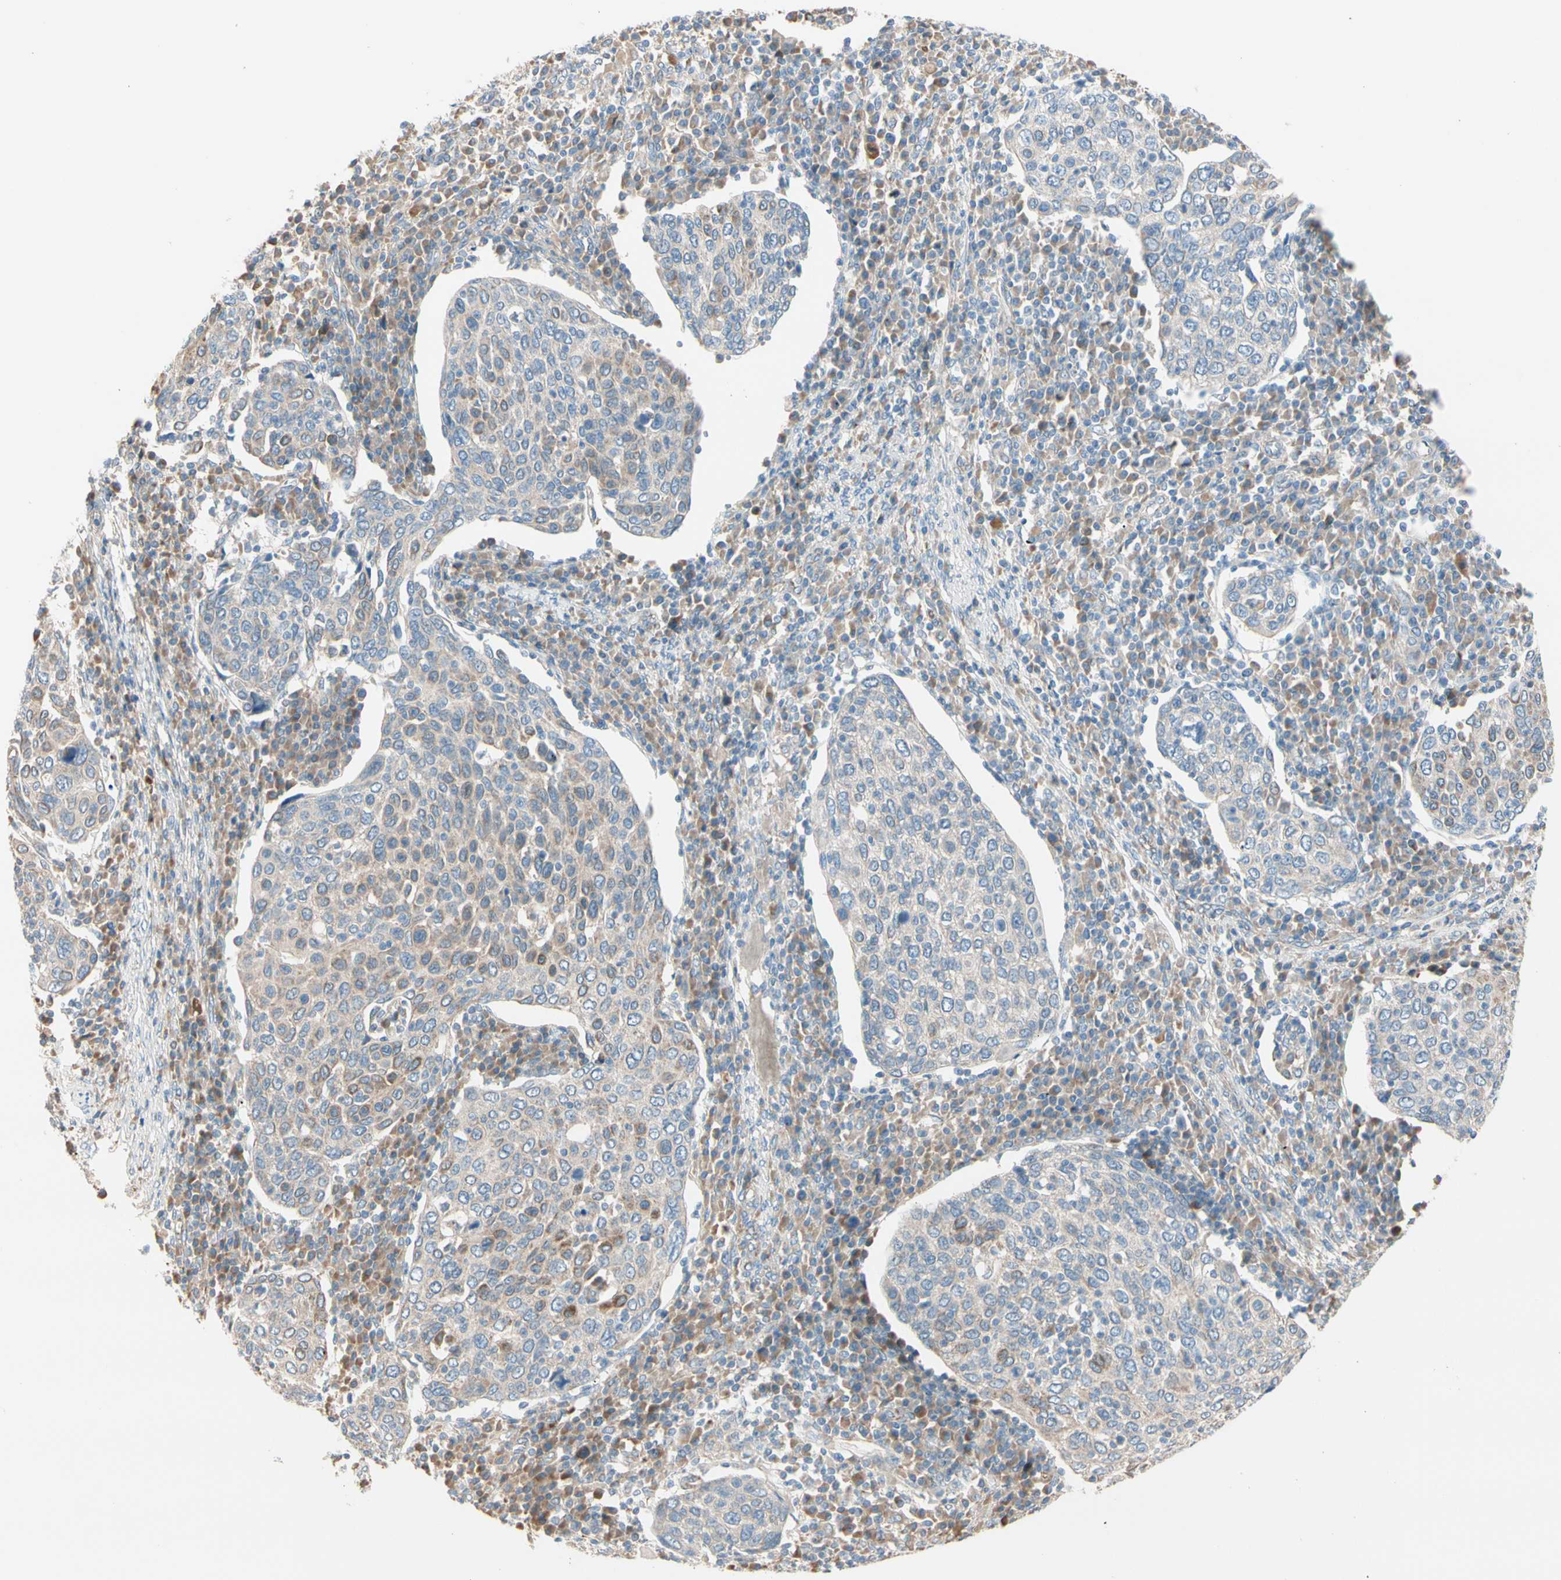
{"staining": {"intensity": "weak", "quantity": ">75%", "location": "cytoplasmic/membranous"}, "tissue": "cervical cancer", "cell_type": "Tumor cells", "image_type": "cancer", "snomed": [{"axis": "morphology", "description": "Squamous cell carcinoma, NOS"}, {"axis": "topography", "description": "Cervix"}], "caption": "Human cervical squamous cell carcinoma stained with a protein marker reveals weak staining in tumor cells.", "gene": "EPHA3", "patient": {"sex": "female", "age": 40}}